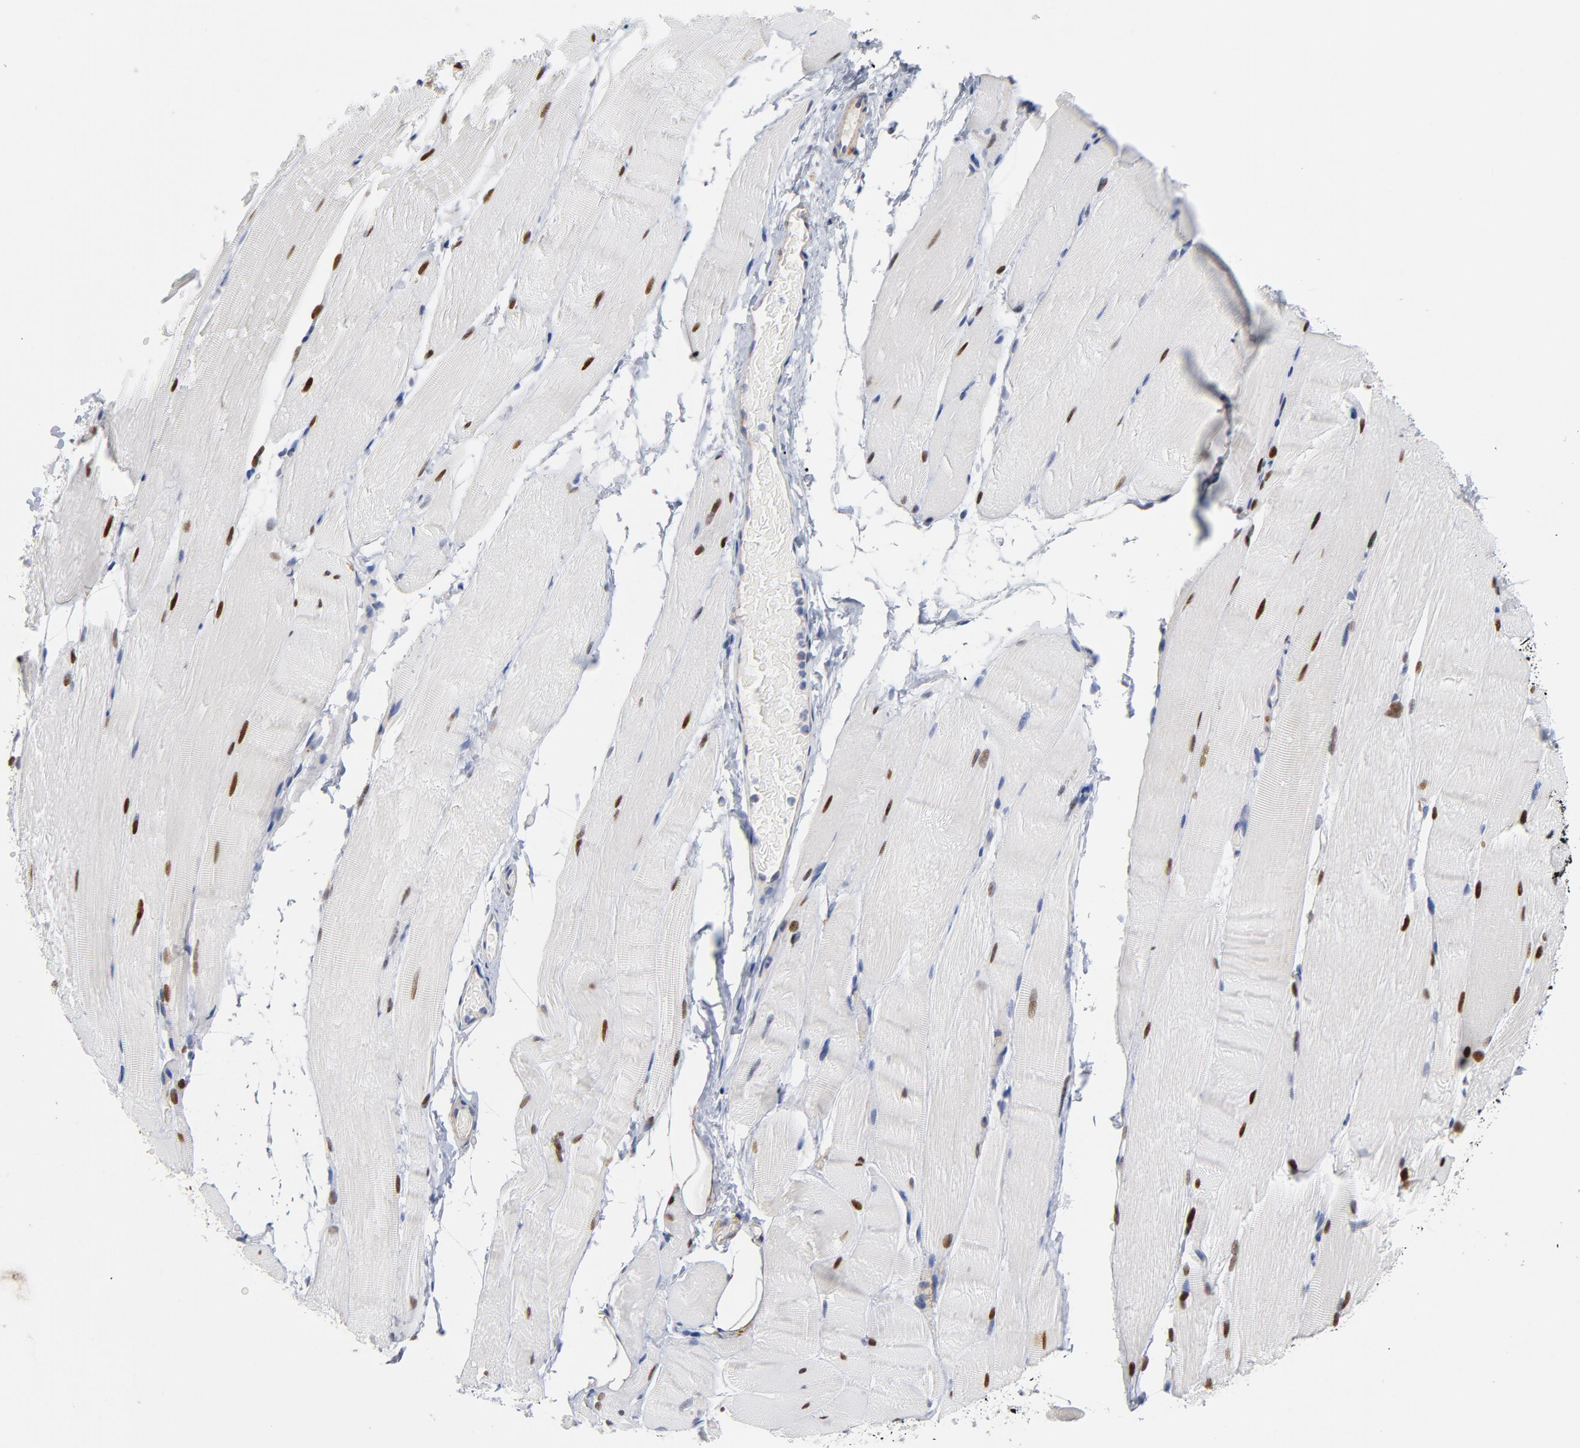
{"staining": {"intensity": "strong", "quantity": "25%-75%", "location": "nuclear"}, "tissue": "skeletal muscle", "cell_type": "Myocytes", "image_type": "normal", "snomed": [{"axis": "morphology", "description": "Normal tissue, NOS"}, {"axis": "topography", "description": "Skeletal muscle"}, {"axis": "topography", "description": "Parathyroid gland"}], "caption": "An IHC histopathology image of unremarkable tissue is shown. Protein staining in brown shows strong nuclear positivity in skeletal muscle within myocytes. (brown staining indicates protein expression, while blue staining denotes nuclei).", "gene": "RAPGEF3", "patient": {"sex": "female", "age": 37}}